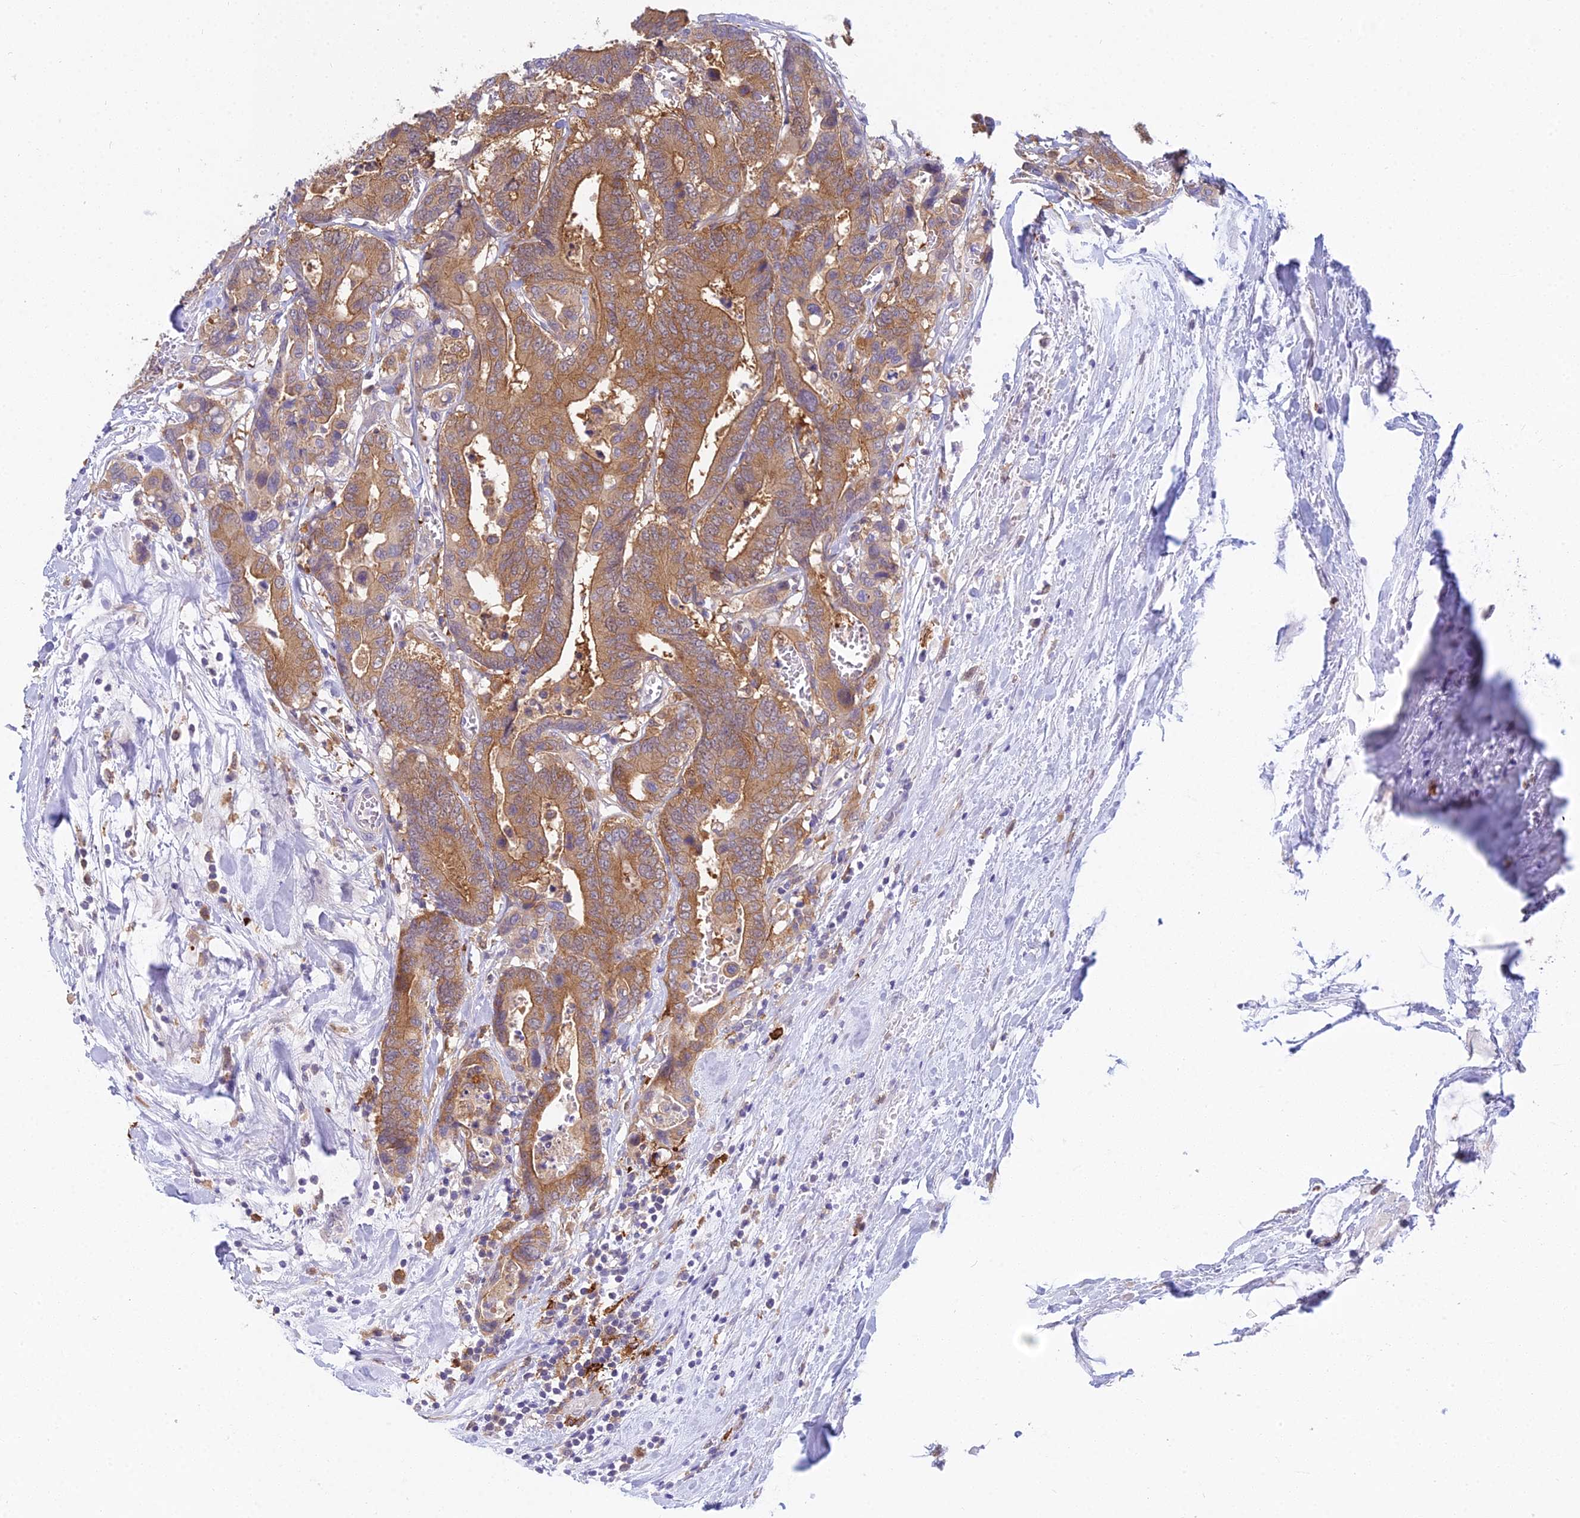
{"staining": {"intensity": "moderate", "quantity": ">75%", "location": "cytoplasmic/membranous"}, "tissue": "colorectal cancer", "cell_type": "Tumor cells", "image_type": "cancer", "snomed": [{"axis": "morphology", "description": "Normal tissue, NOS"}, {"axis": "morphology", "description": "Adenocarcinoma, NOS"}, {"axis": "topography", "description": "Colon"}], "caption": "Immunohistochemical staining of adenocarcinoma (colorectal) reveals medium levels of moderate cytoplasmic/membranous protein expression in approximately >75% of tumor cells. (Stains: DAB in brown, nuclei in blue, Microscopy: brightfield microscopy at high magnification).", "gene": "UBE2G1", "patient": {"sex": "male", "age": 82}}